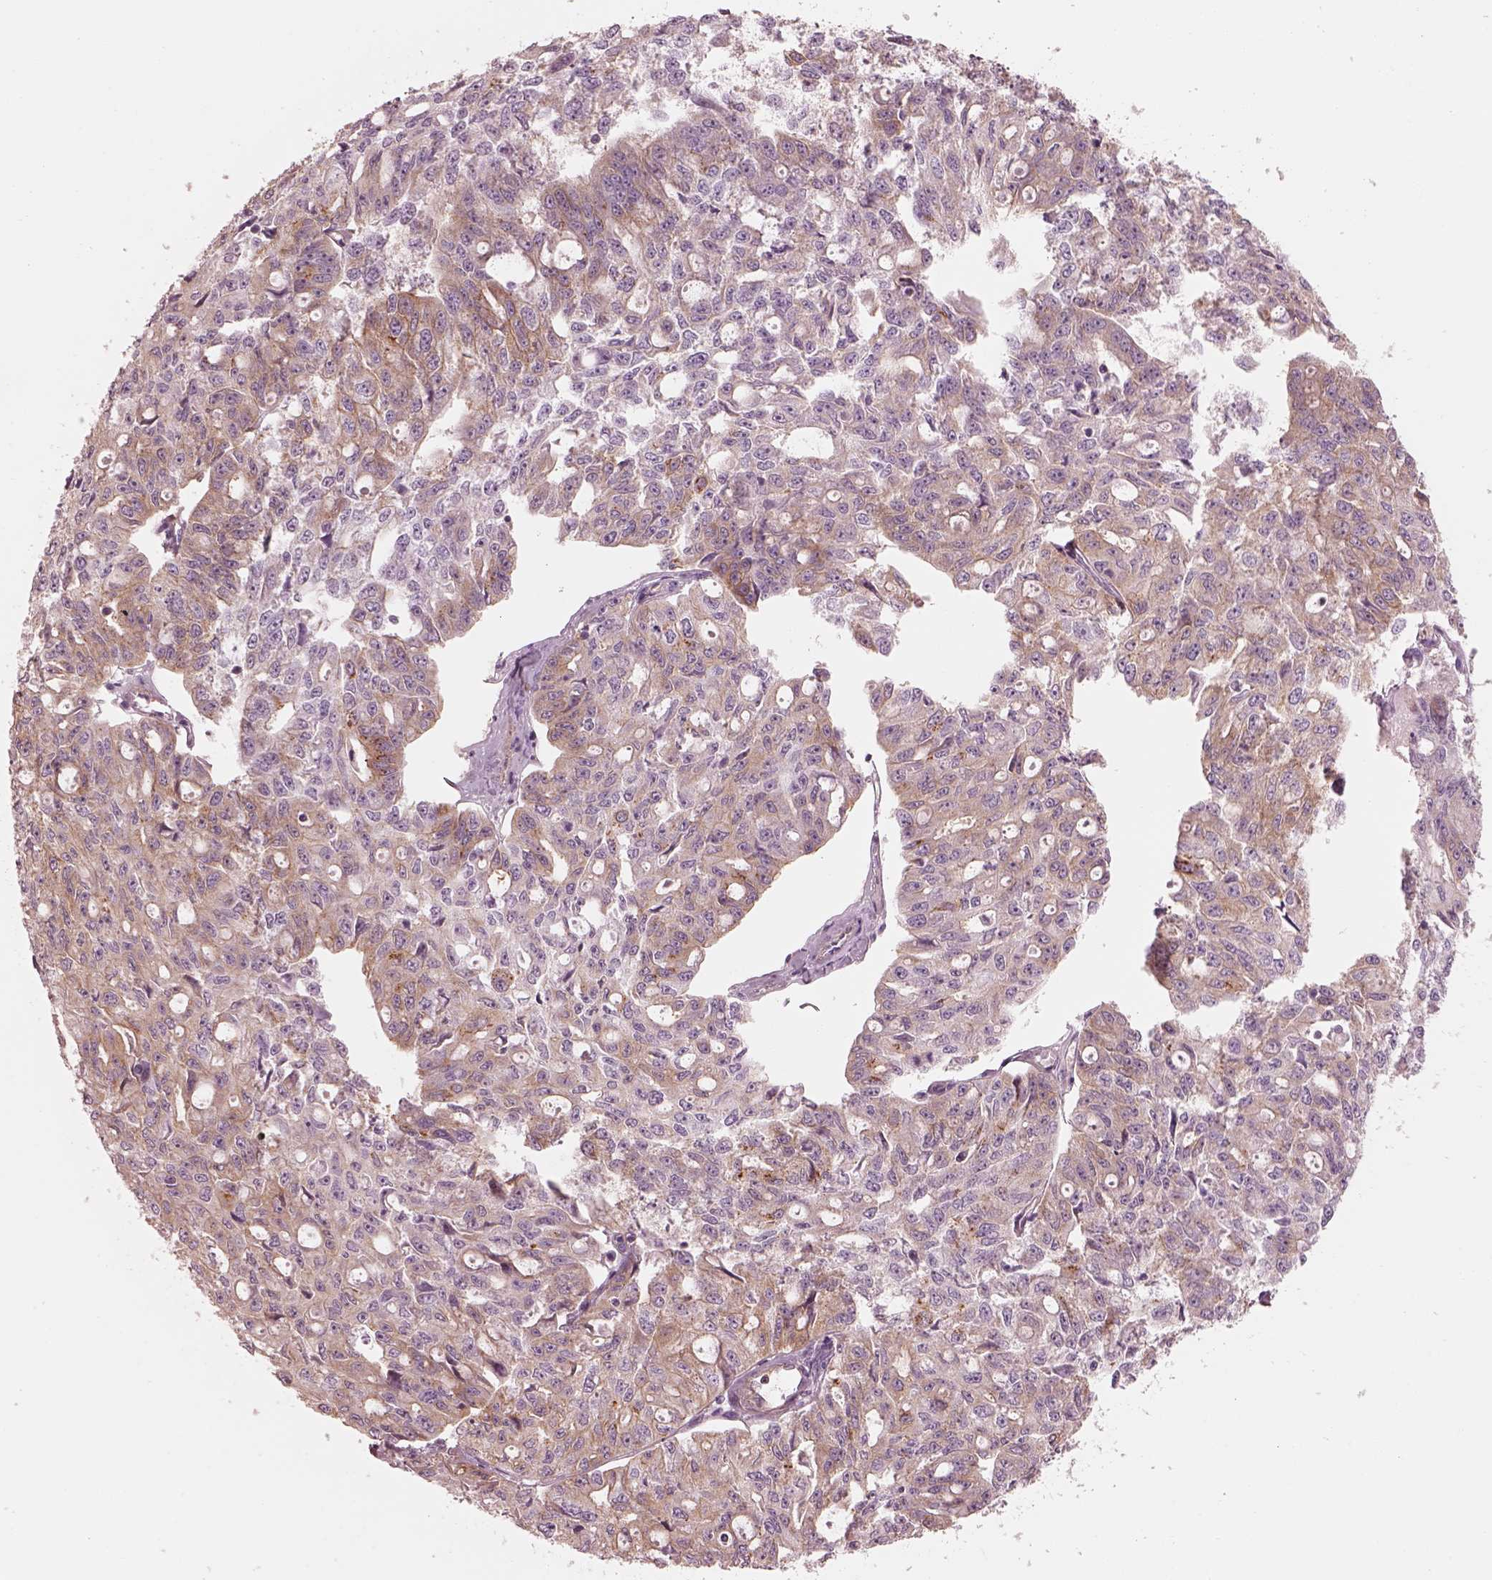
{"staining": {"intensity": "weak", "quantity": ">75%", "location": "cytoplasmic/membranous"}, "tissue": "ovarian cancer", "cell_type": "Tumor cells", "image_type": "cancer", "snomed": [{"axis": "morphology", "description": "Carcinoma, endometroid"}, {"axis": "topography", "description": "Ovary"}], "caption": "Immunohistochemical staining of ovarian cancer (endometroid carcinoma) displays low levels of weak cytoplasmic/membranous staining in about >75% of tumor cells.", "gene": "ELAPOR1", "patient": {"sex": "female", "age": 65}}